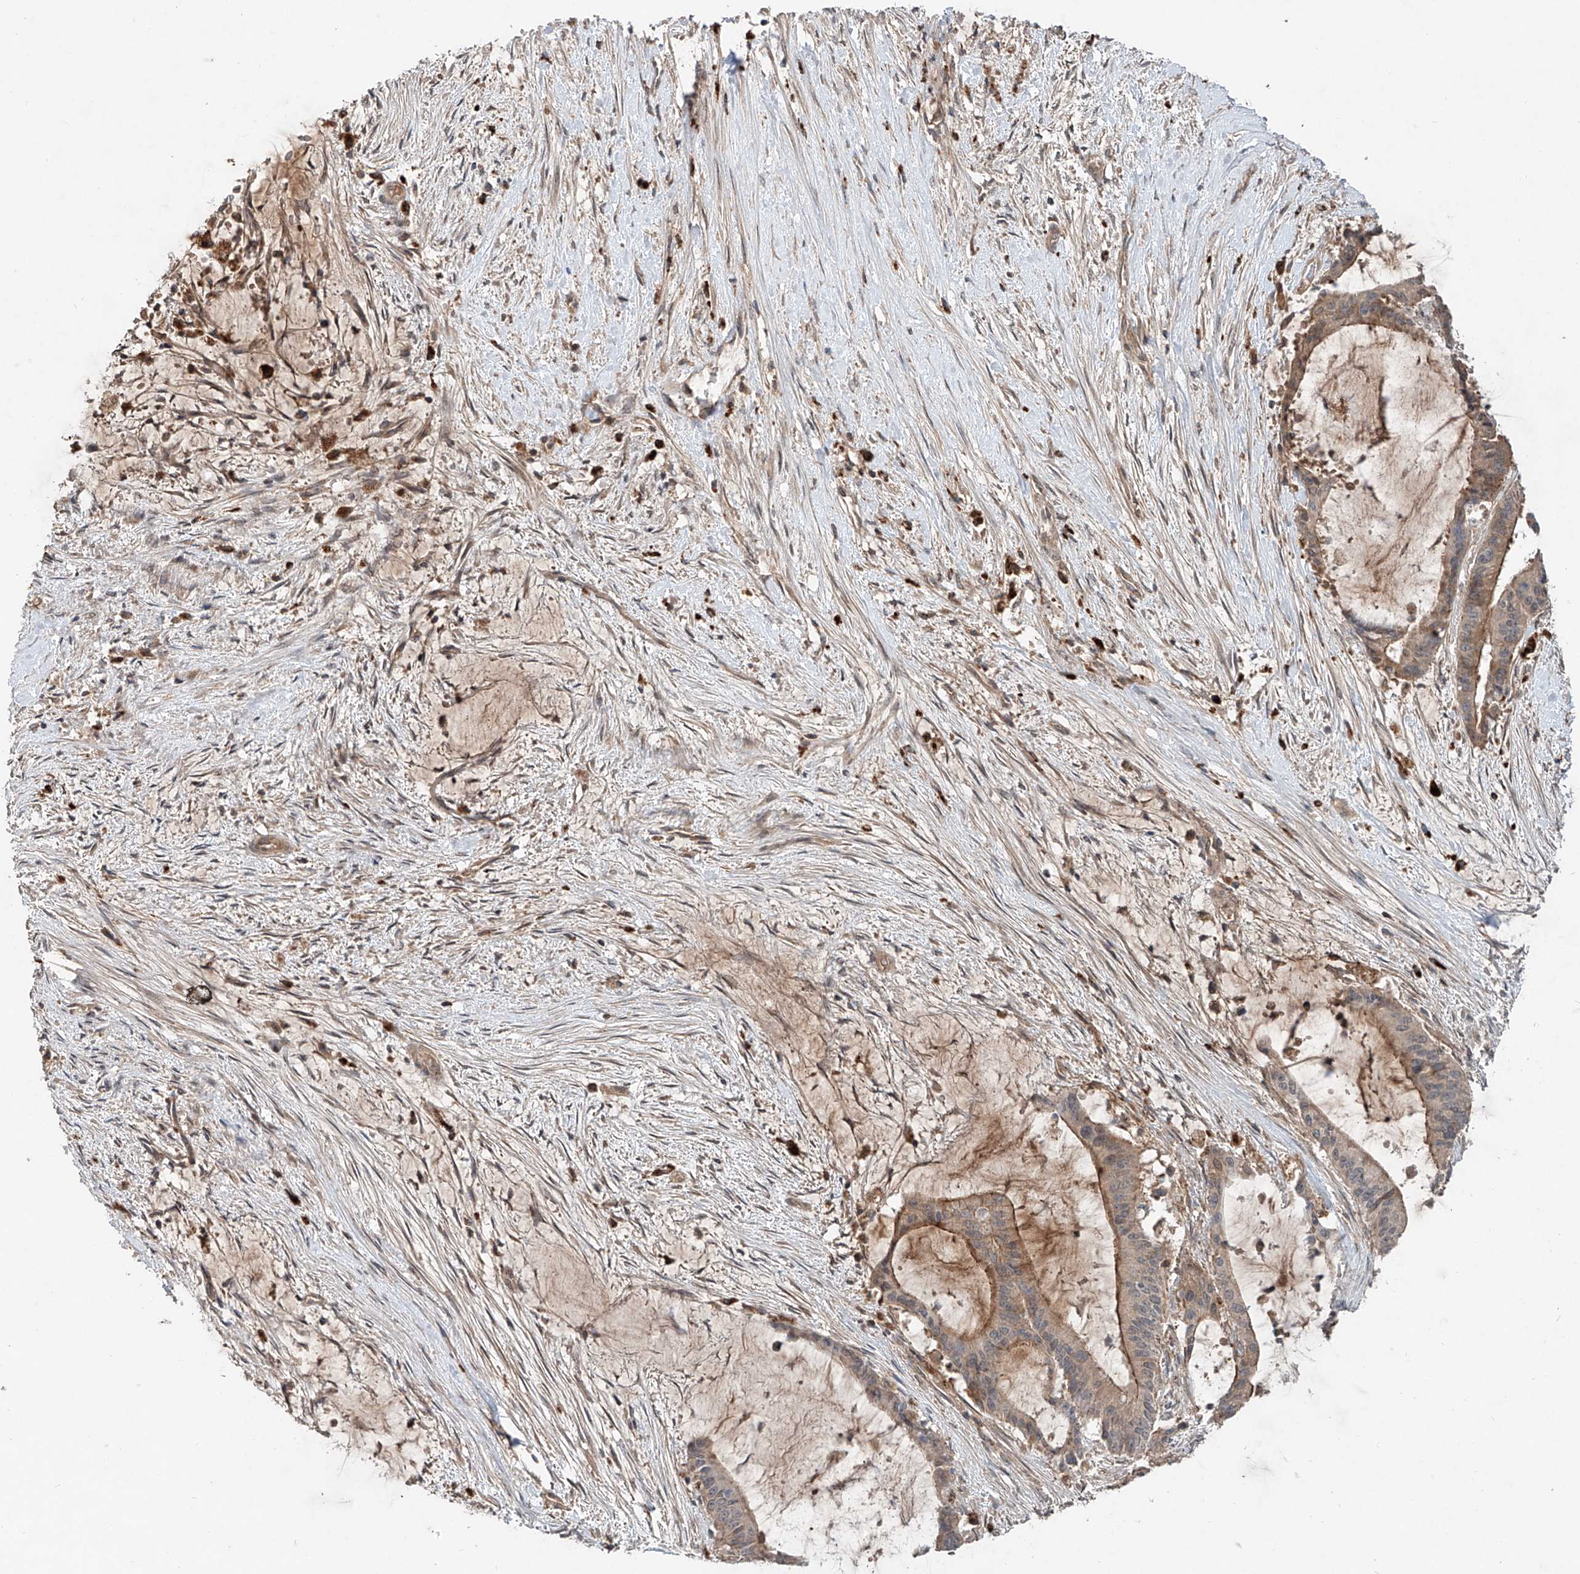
{"staining": {"intensity": "moderate", "quantity": ">75%", "location": "cytoplasmic/membranous"}, "tissue": "liver cancer", "cell_type": "Tumor cells", "image_type": "cancer", "snomed": [{"axis": "morphology", "description": "Normal tissue, NOS"}, {"axis": "morphology", "description": "Cholangiocarcinoma"}, {"axis": "topography", "description": "Liver"}, {"axis": "topography", "description": "Peripheral nerve tissue"}], "caption": "Human liver cancer (cholangiocarcinoma) stained with a protein marker reveals moderate staining in tumor cells.", "gene": "IER5", "patient": {"sex": "female", "age": 73}}